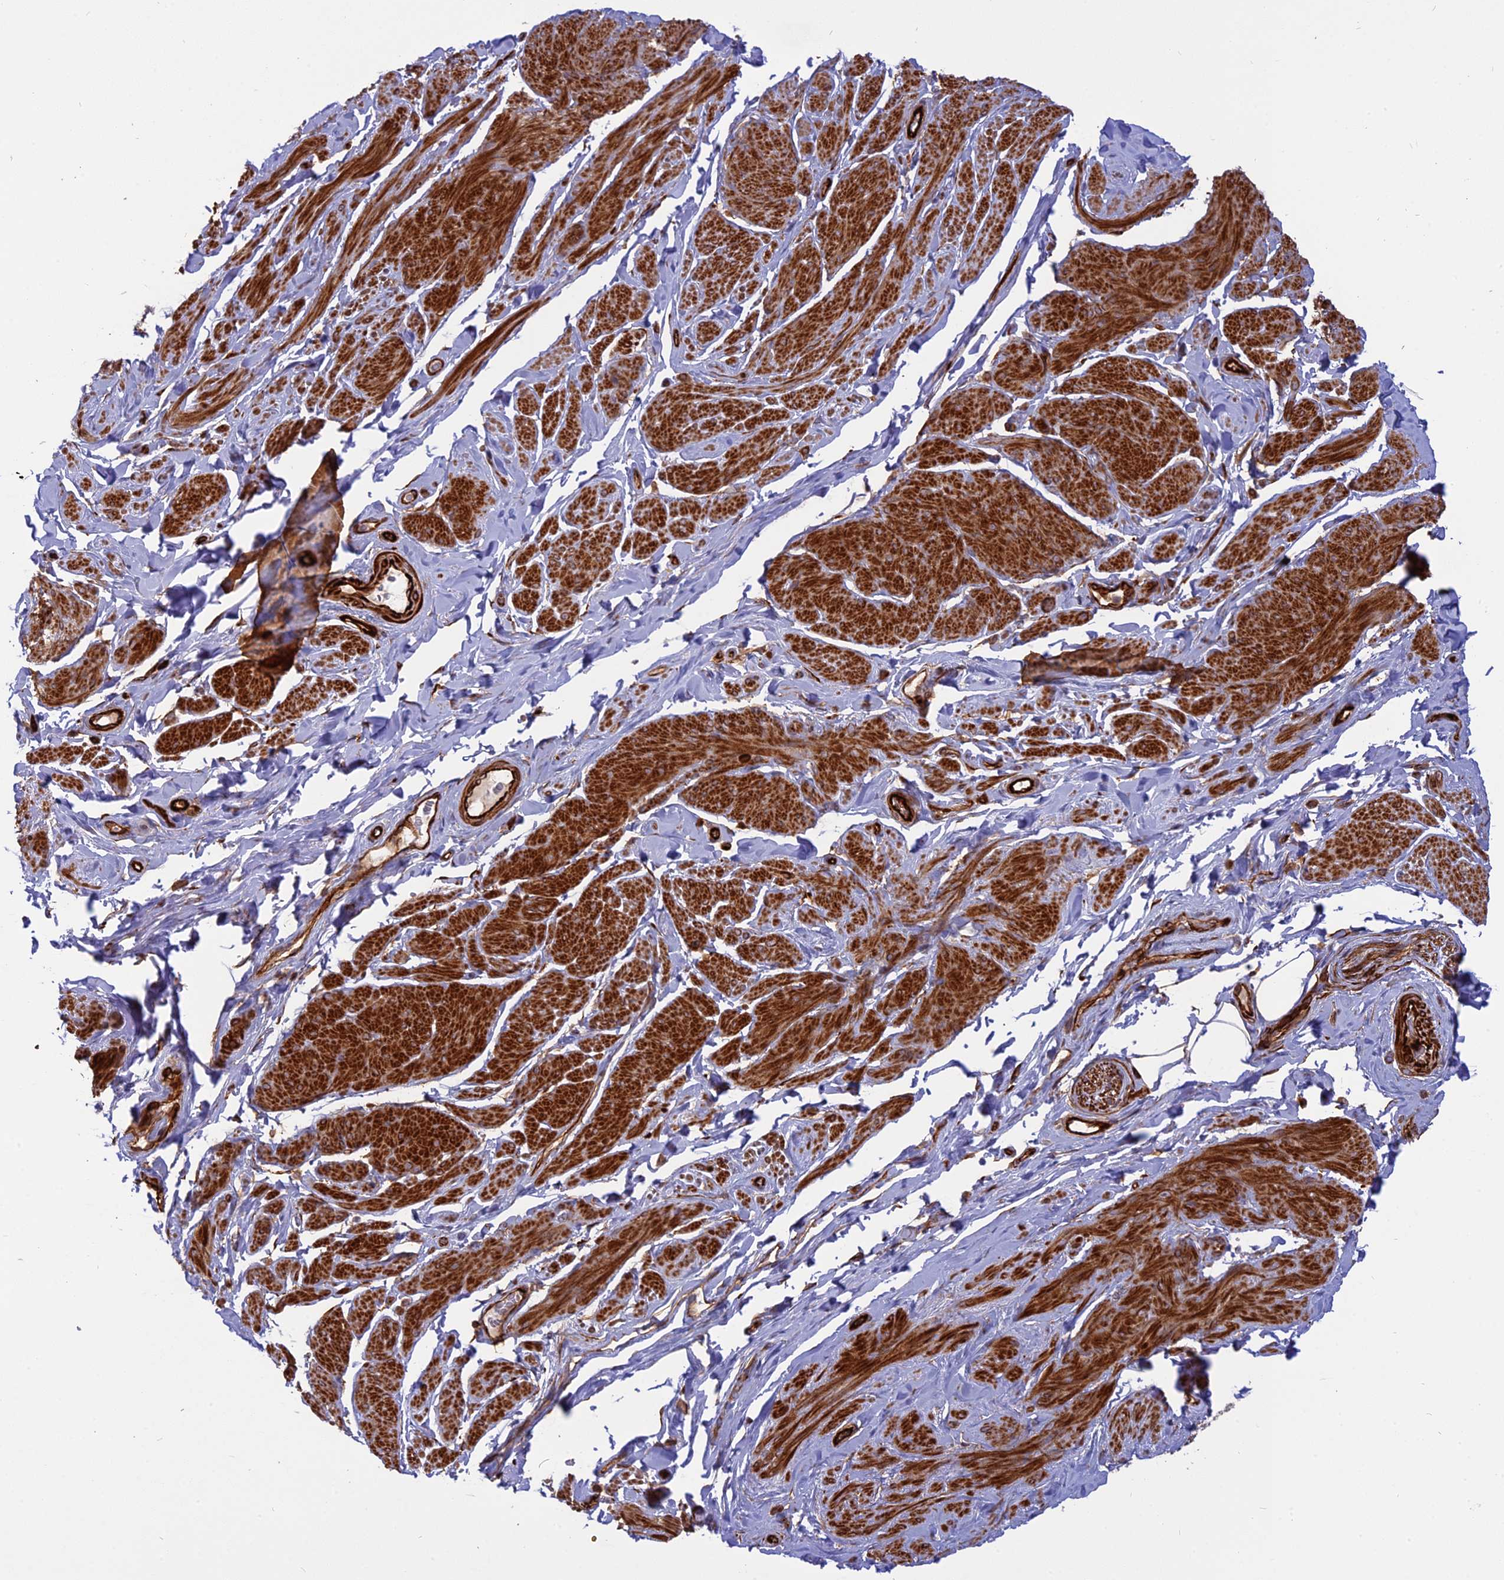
{"staining": {"intensity": "strong", "quantity": ">75%", "location": "cytoplasmic/membranous"}, "tissue": "smooth muscle", "cell_type": "Smooth muscle cells", "image_type": "normal", "snomed": [{"axis": "morphology", "description": "Normal tissue, NOS"}, {"axis": "topography", "description": "Smooth muscle"}, {"axis": "topography", "description": "Peripheral nerve tissue"}], "caption": "Strong cytoplasmic/membranous protein staining is present in about >75% of smooth muscle cells in smooth muscle.", "gene": "PHLDB3", "patient": {"sex": "male", "age": 69}}